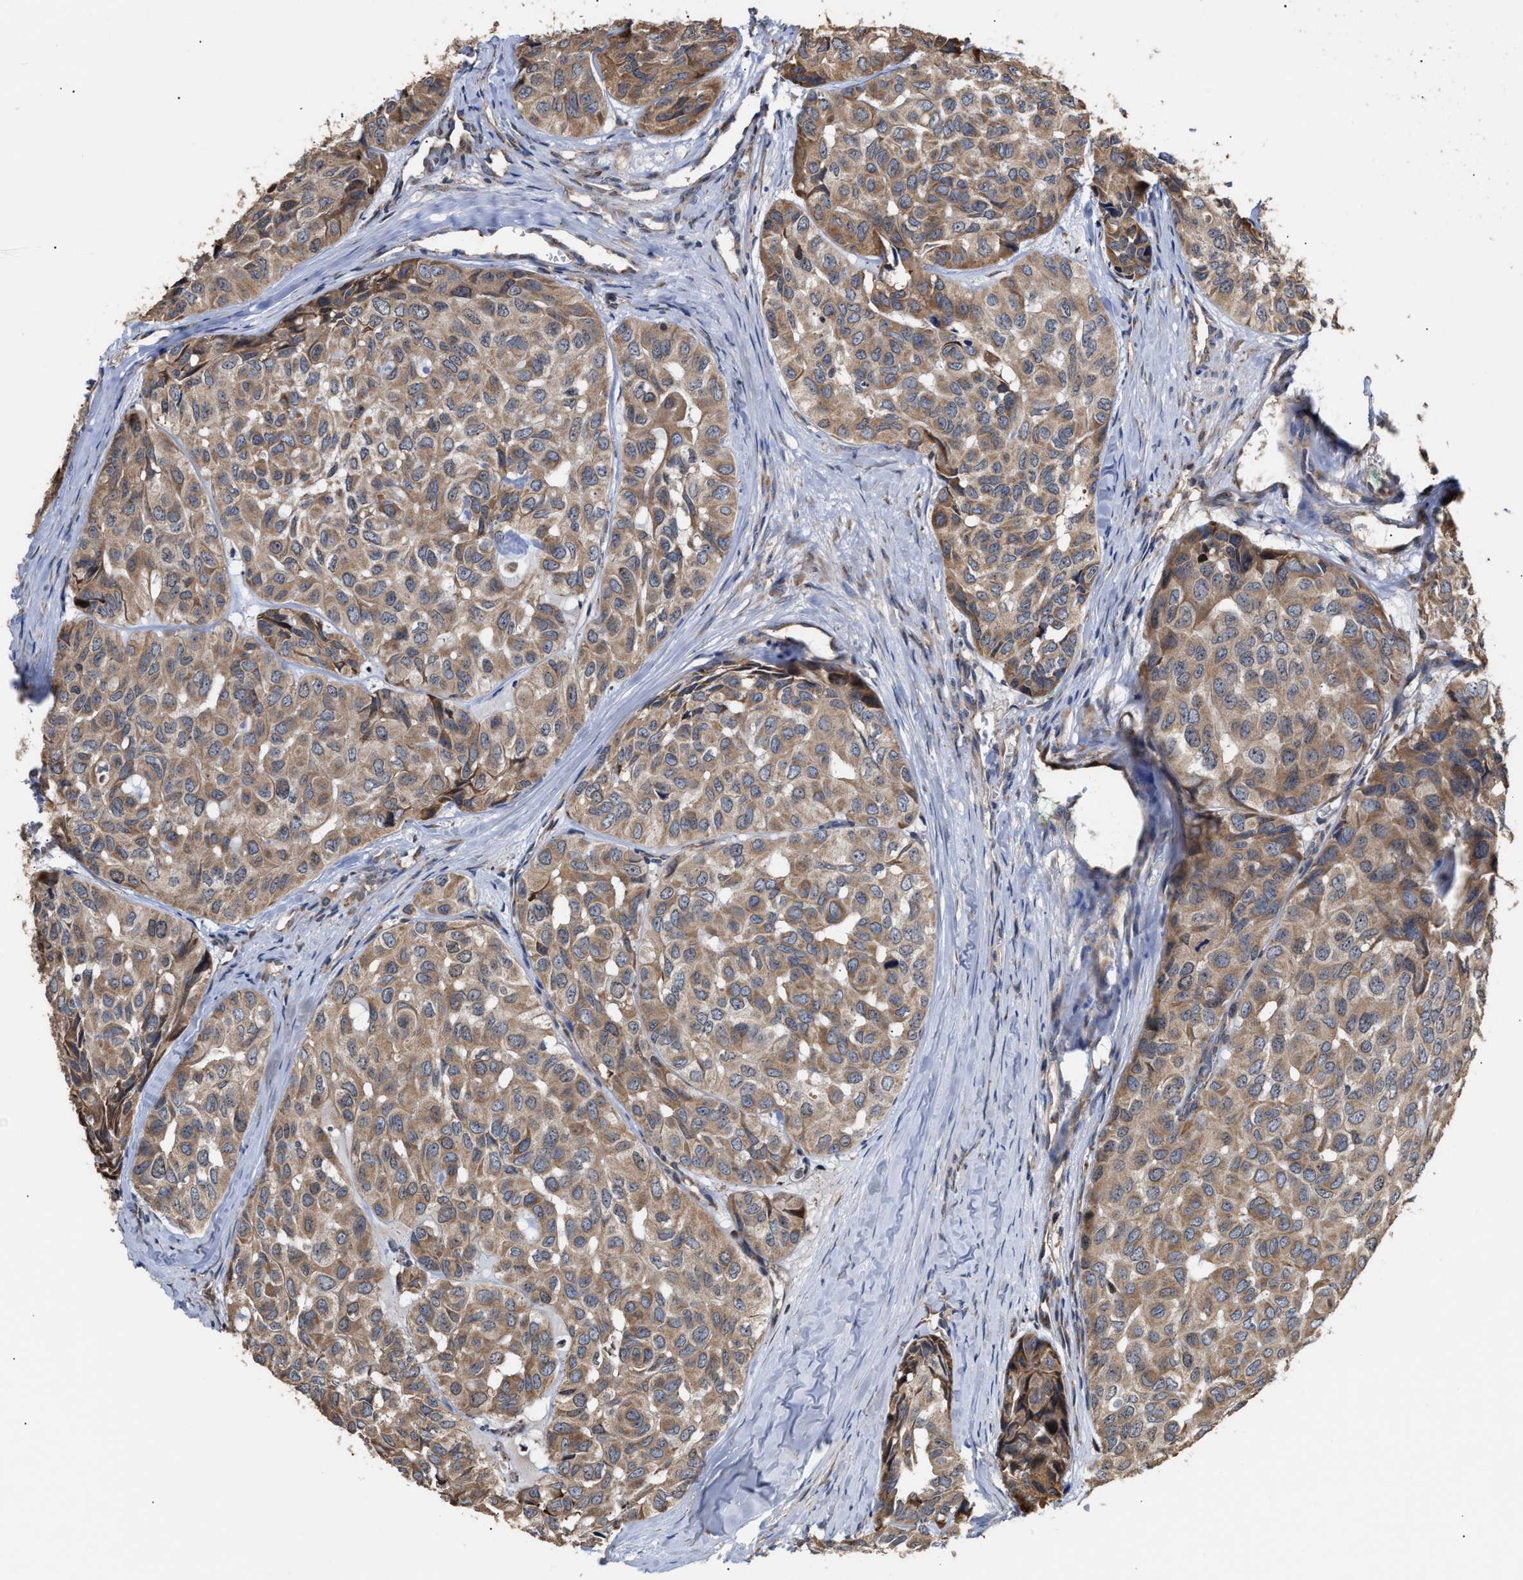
{"staining": {"intensity": "moderate", "quantity": ">75%", "location": "cytoplasmic/membranous"}, "tissue": "head and neck cancer", "cell_type": "Tumor cells", "image_type": "cancer", "snomed": [{"axis": "morphology", "description": "Adenocarcinoma, NOS"}, {"axis": "topography", "description": "Salivary gland, NOS"}, {"axis": "topography", "description": "Head-Neck"}], "caption": "Adenocarcinoma (head and neck) stained with a protein marker exhibits moderate staining in tumor cells.", "gene": "GOSR1", "patient": {"sex": "female", "age": 76}}